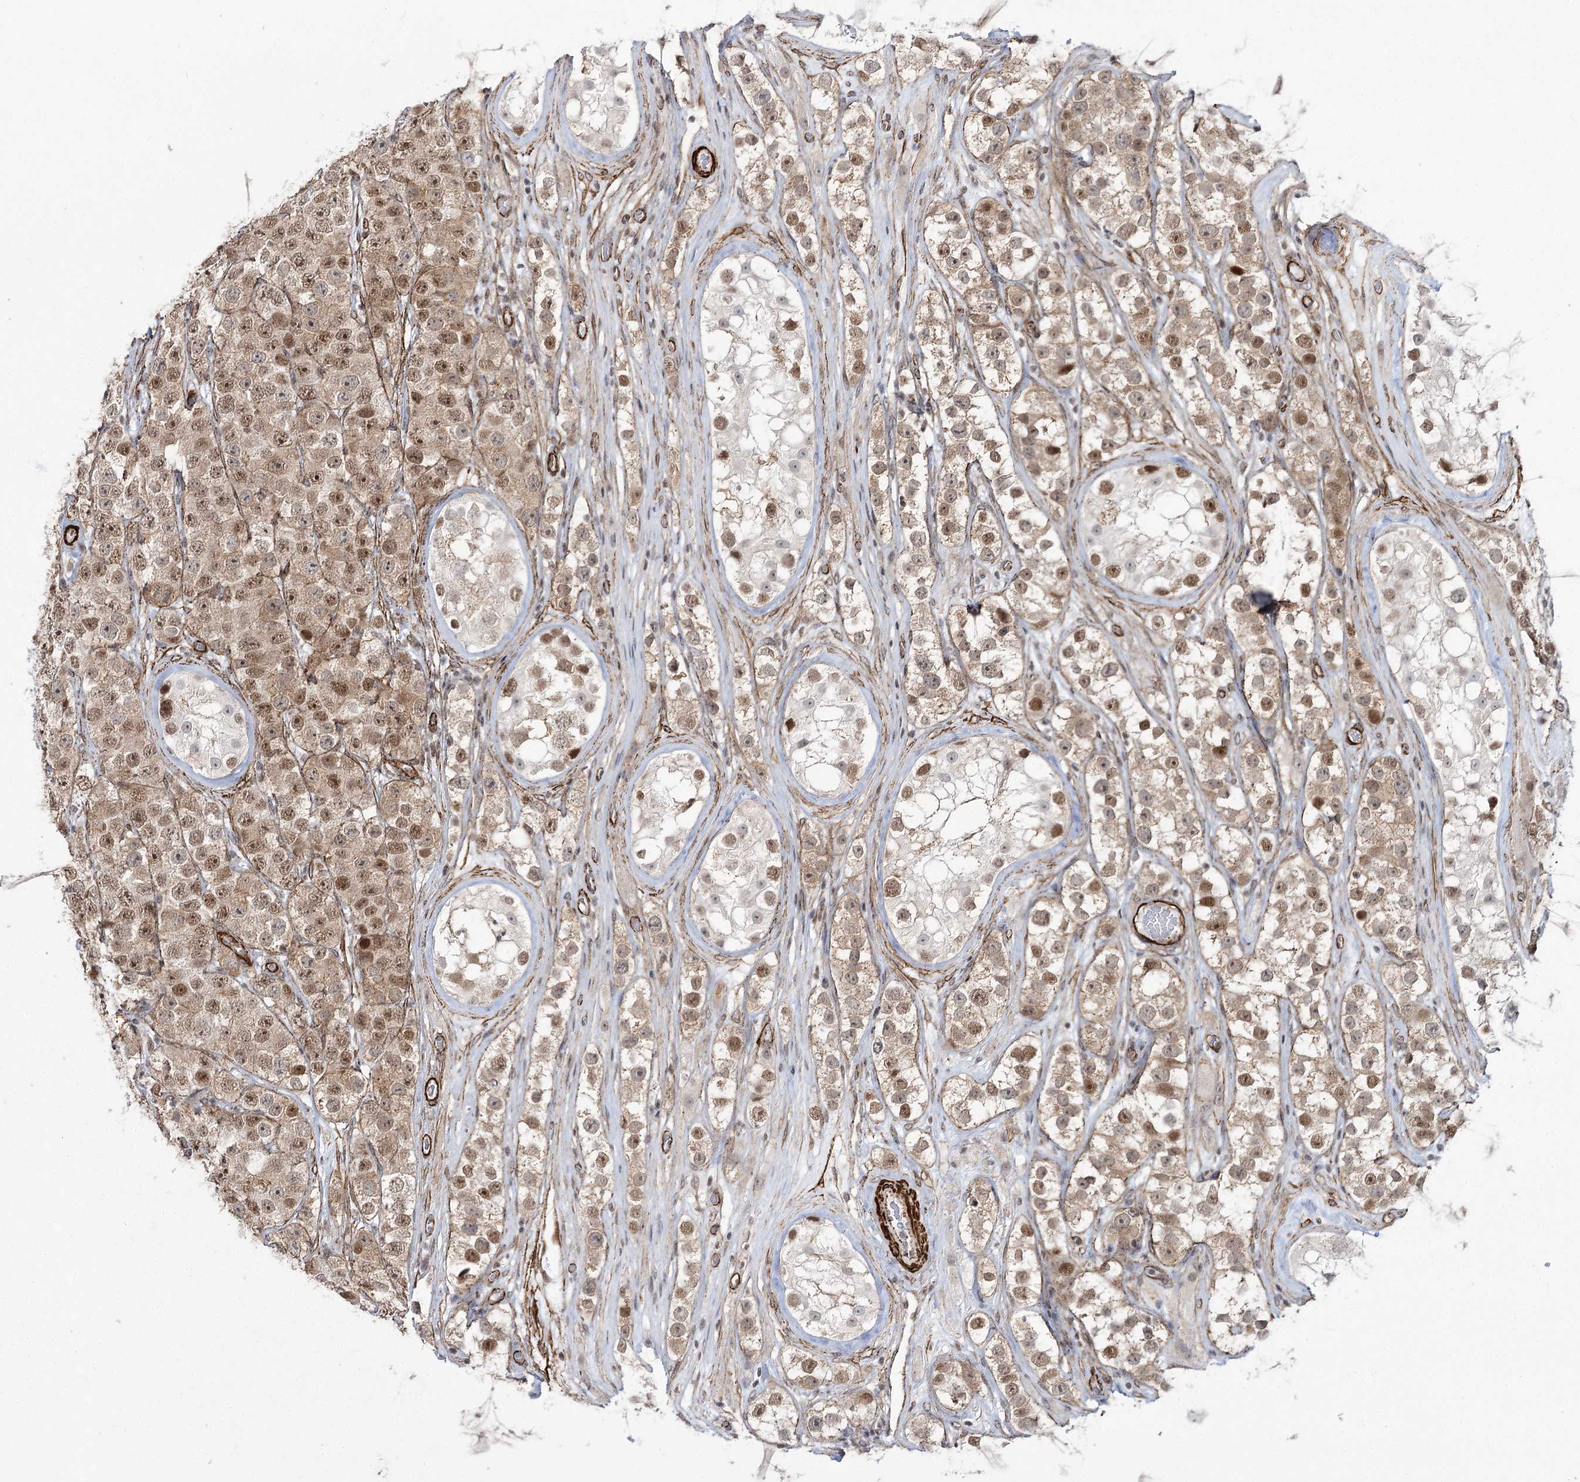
{"staining": {"intensity": "moderate", "quantity": ">75%", "location": "cytoplasmic/membranous,nuclear"}, "tissue": "testis cancer", "cell_type": "Tumor cells", "image_type": "cancer", "snomed": [{"axis": "morphology", "description": "Seminoma, NOS"}, {"axis": "topography", "description": "Testis"}], "caption": "Testis seminoma tissue shows moderate cytoplasmic/membranous and nuclear positivity in approximately >75% of tumor cells, visualized by immunohistochemistry.", "gene": "CWF19L1", "patient": {"sex": "male", "age": 28}}